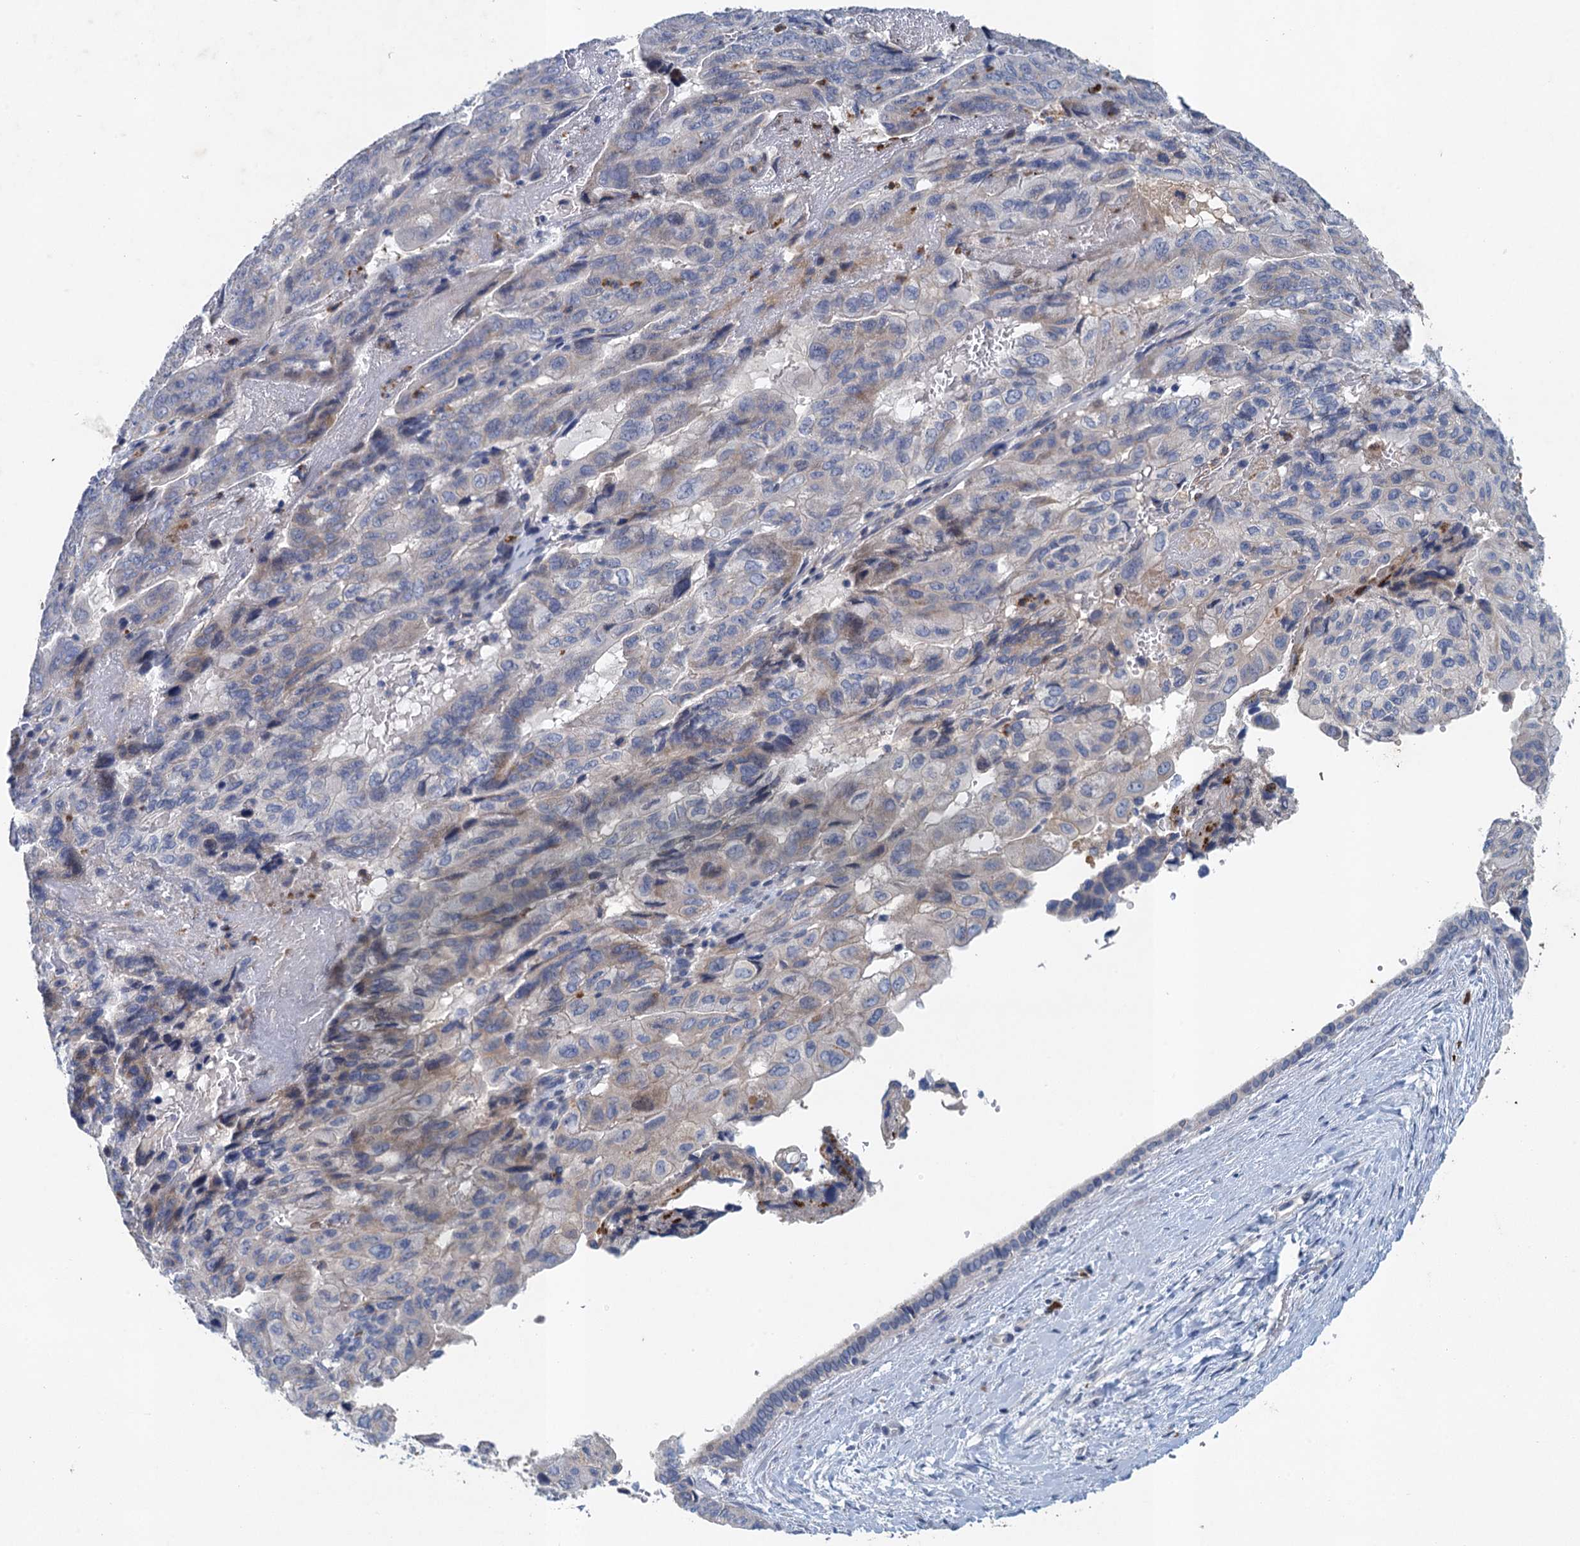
{"staining": {"intensity": "negative", "quantity": "none", "location": "none"}, "tissue": "pancreatic cancer", "cell_type": "Tumor cells", "image_type": "cancer", "snomed": [{"axis": "morphology", "description": "Adenocarcinoma, NOS"}, {"axis": "topography", "description": "Pancreas"}], "caption": "Immunohistochemistry micrograph of neoplastic tissue: adenocarcinoma (pancreatic) stained with DAB shows no significant protein positivity in tumor cells.", "gene": "TPCN1", "patient": {"sex": "male", "age": 51}}